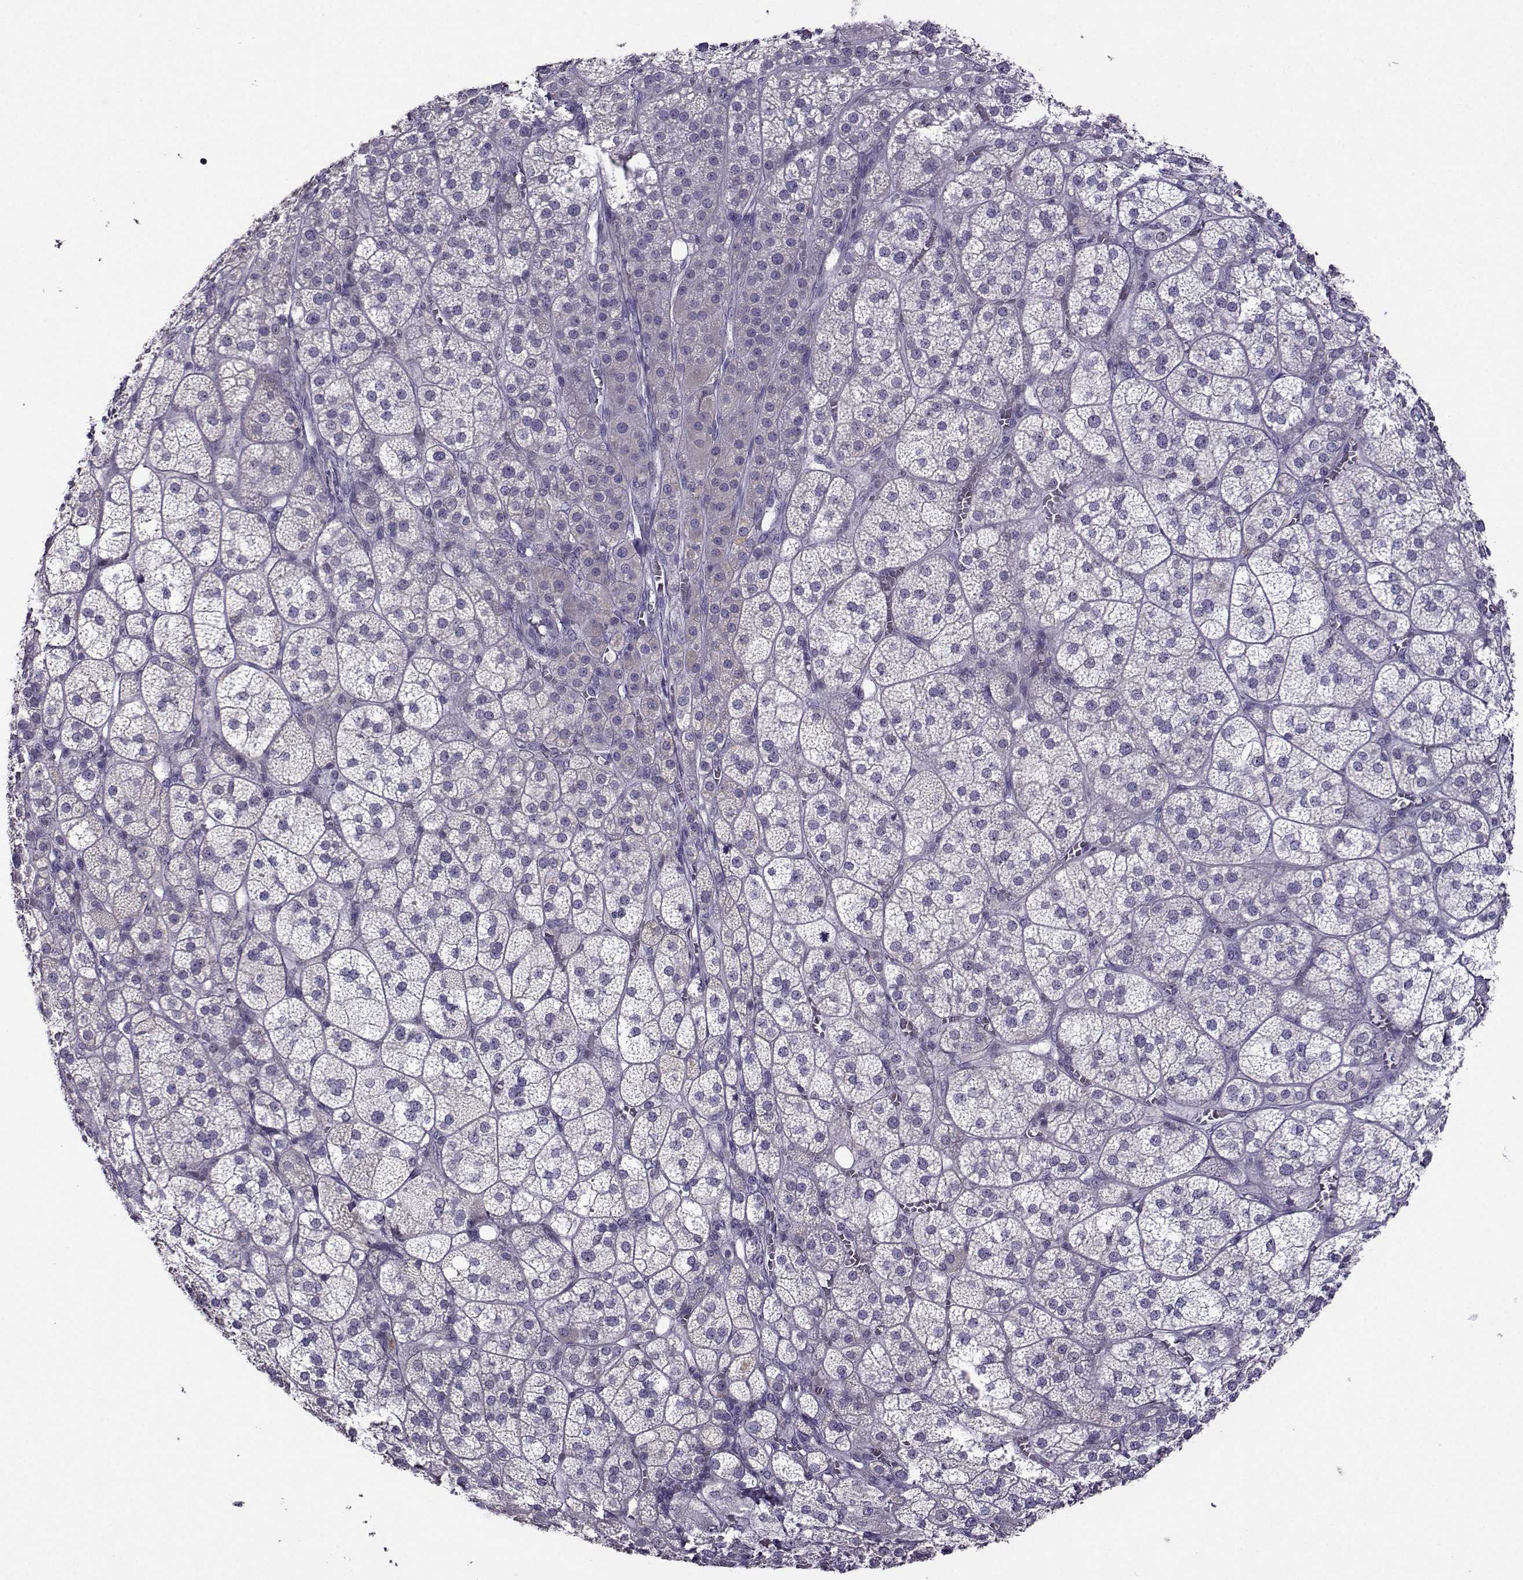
{"staining": {"intensity": "weak", "quantity": "<25%", "location": "cytoplasmic/membranous"}, "tissue": "adrenal gland", "cell_type": "Glandular cells", "image_type": "normal", "snomed": [{"axis": "morphology", "description": "Normal tissue, NOS"}, {"axis": "topography", "description": "Adrenal gland"}], "caption": "Glandular cells show no significant protein staining in normal adrenal gland.", "gene": "CRYBB1", "patient": {"sex": "female", "age": 60}}